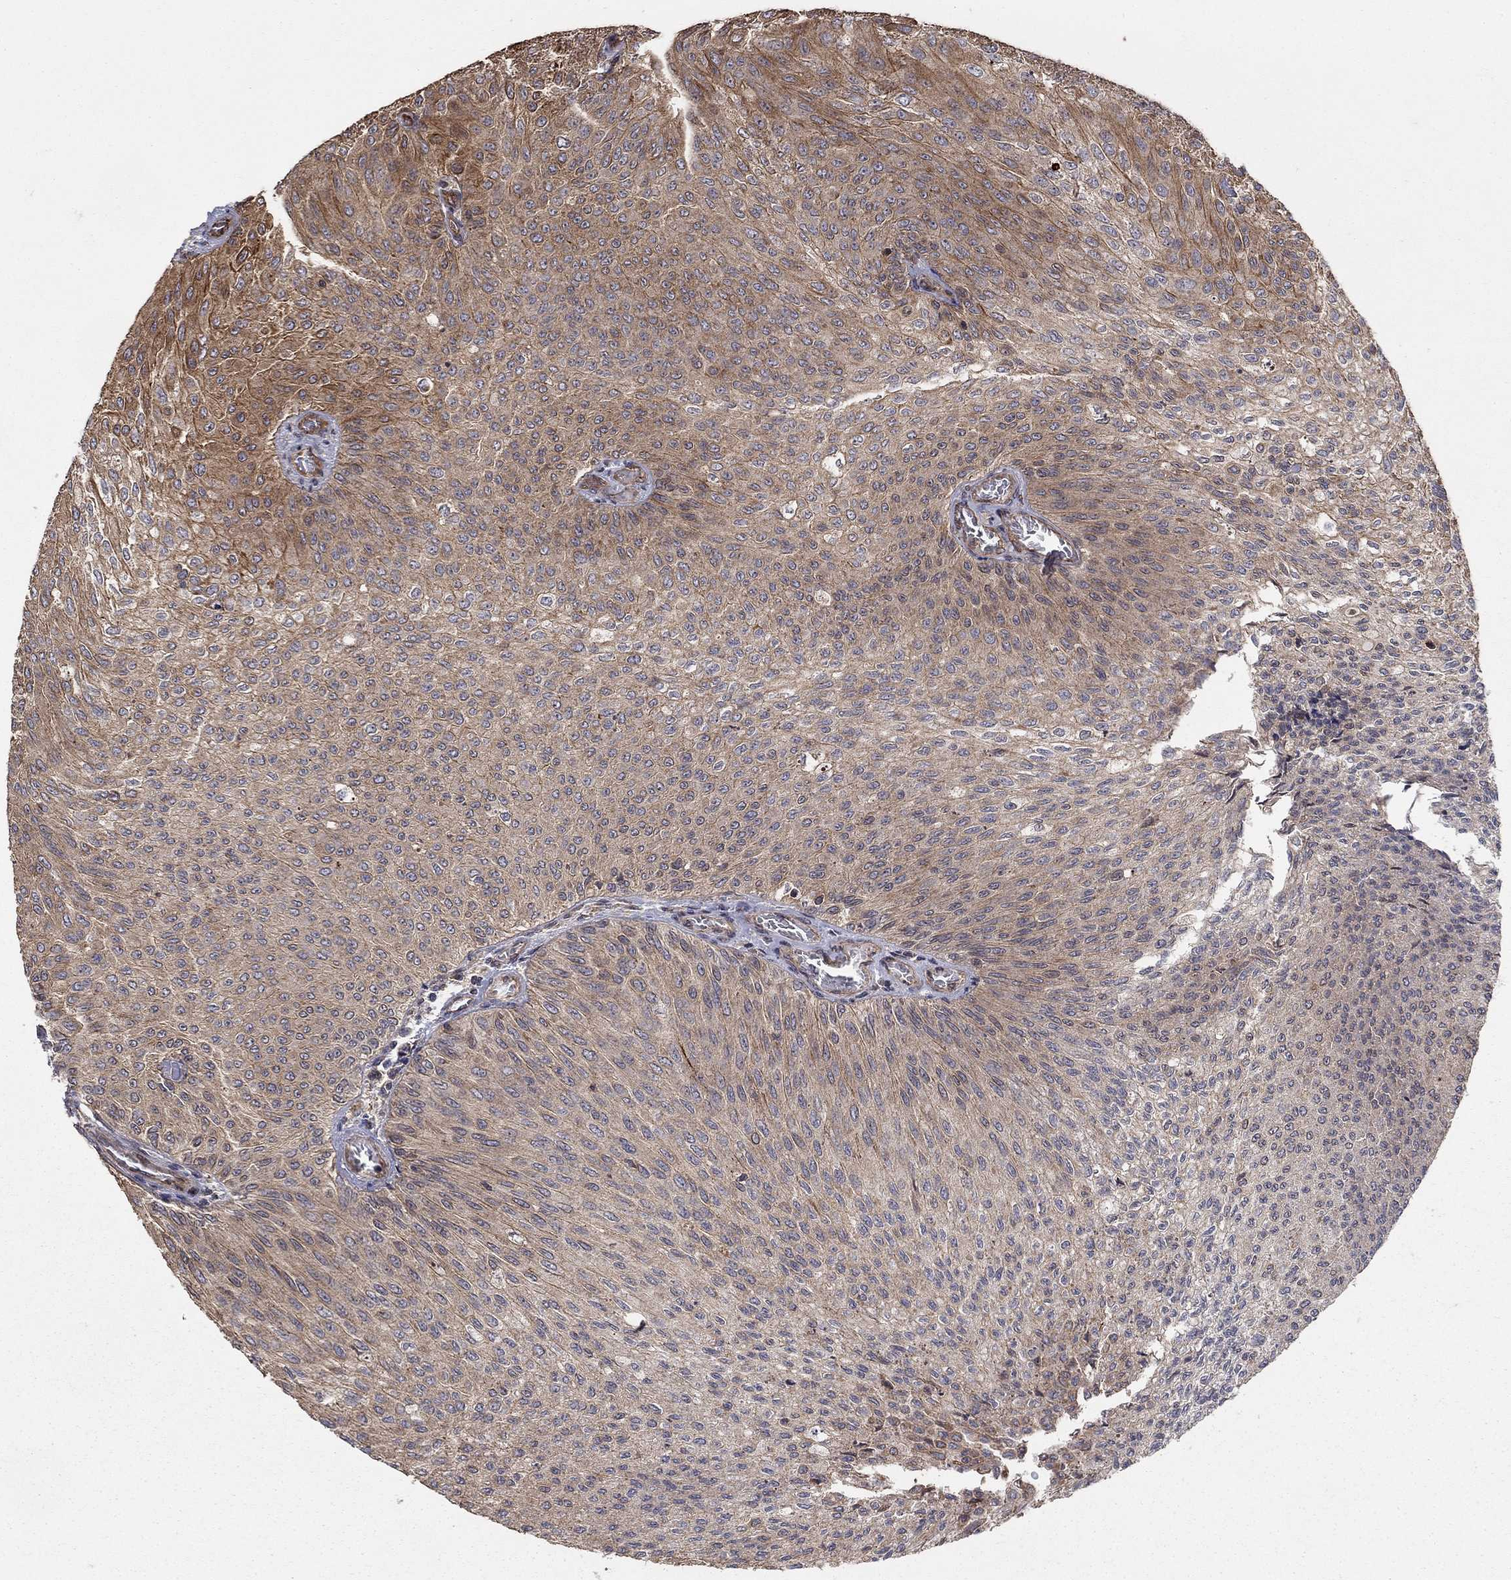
{"staining": {"intensity": "moderate", "quantity": "25%-75%", "location": "cytoplasmic/membranous"}, "tissue": "urothelial cancer", "cell_type": "Tumor cells", "image_type": "cancer", "snomed": [{"axis": "morphology", "description": "Urothelial carcinoma, Low grade"}, {"axis": "topography", "description": "Ureter, NOS"}, {"axis": "topography", "description": "Urinary bladder"}], "caption": "A brown stain labels moderate cytoplasmic/membranous staining of a protein in urothelial cancer tumor cells.", "gene": "BMERB1", "patient": {"sex": "male", "age": 78}}